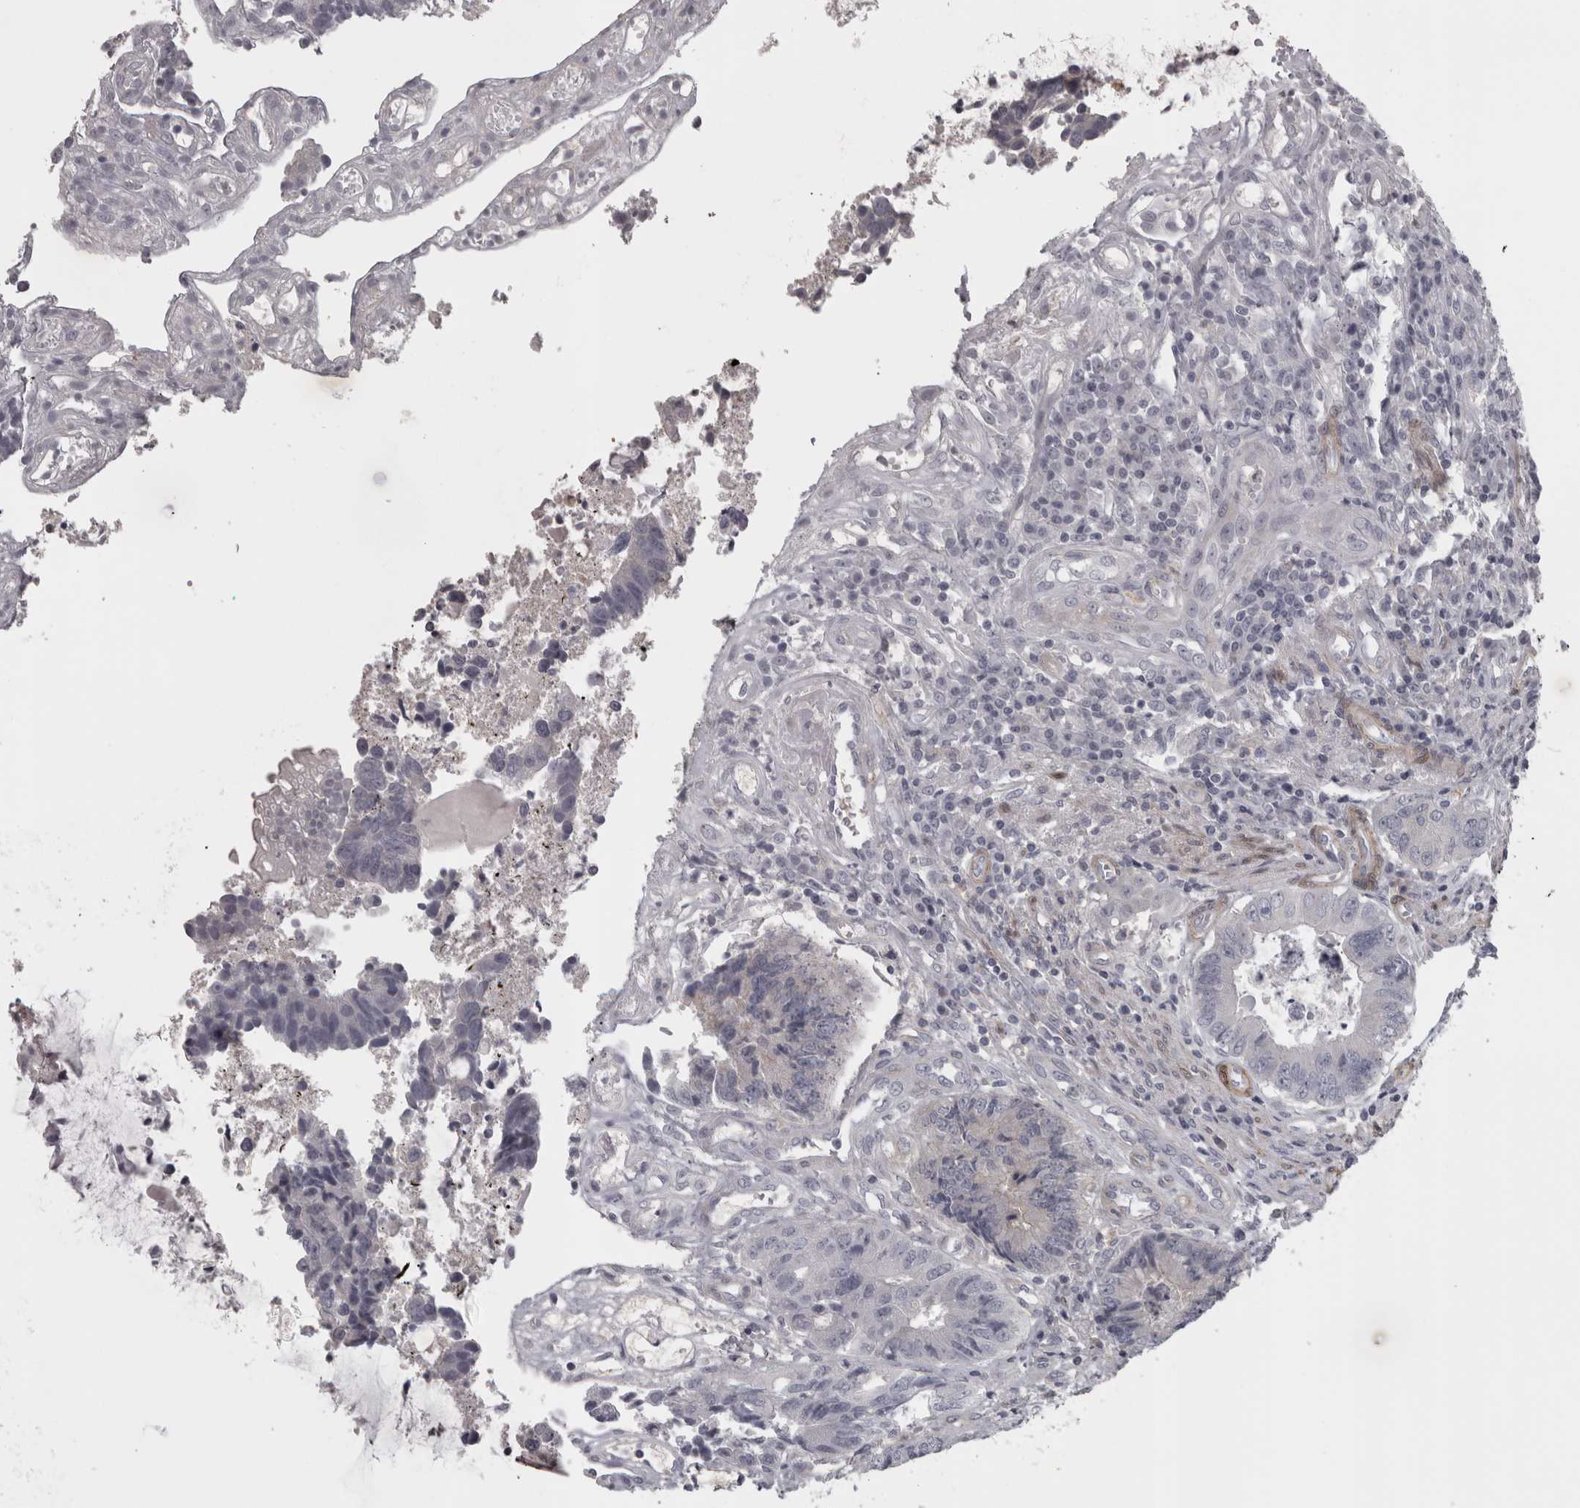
{"staining": {"intensity": "negative", "quantity": "none", "location": "none"}, "tissue": "colorectal cancer", "cell_type": "Tumor cells", "image_type": "cancer", "snomed": [{"axis": "morphology", "description": "Adenocarcinoma, NOS"}, {"axis": "topography", "description": "Rectum"}], "caption": "An IHC histopathology image of adenocarcinoma (colorectal) is shown. There is no staining in tumor cells of adenocarcinoma (colorectal).", "gene": "PPP1R12B", "patient": {"sex": "male", "age": 84}}